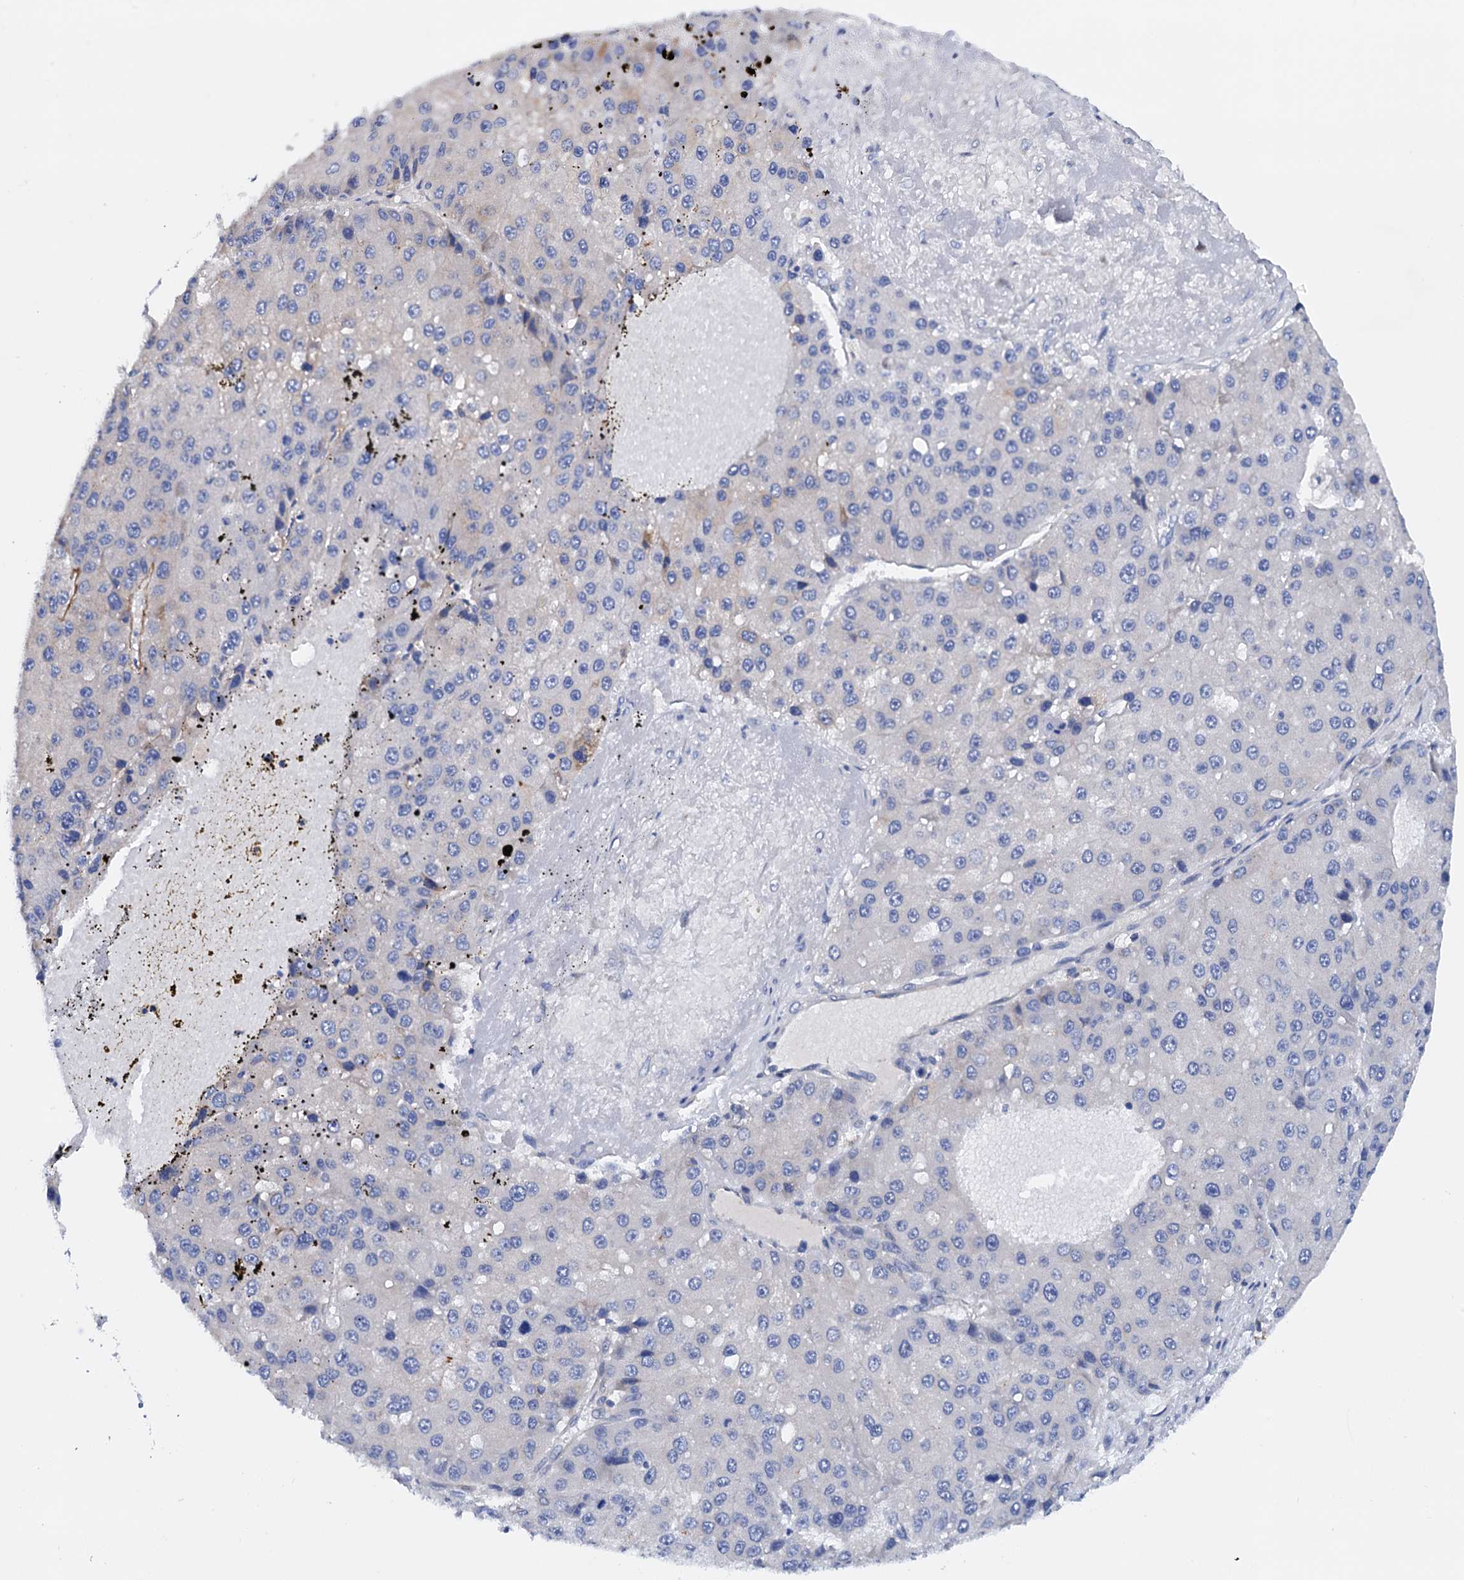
{"staining": {"intensity": "weak", "quantity": "<25%", "location": "cytoplasmic/membranous"}, "tissue": "liver cancer", "cell_type": "Tumor cells", "image_type": "cancer", "snomed": [{"axis": "morphology", "description": "Carcinoma, Hepatocellular, NOS"}, {"axis": "topography", "description": "Liver"}], "caption": "This is an IHC histopathology image of hepatocellular carcinoma (liver). There is no expression in tumor cells.", "gene": "RASSF9", "patient": {"sex": "female", "age": 73}}